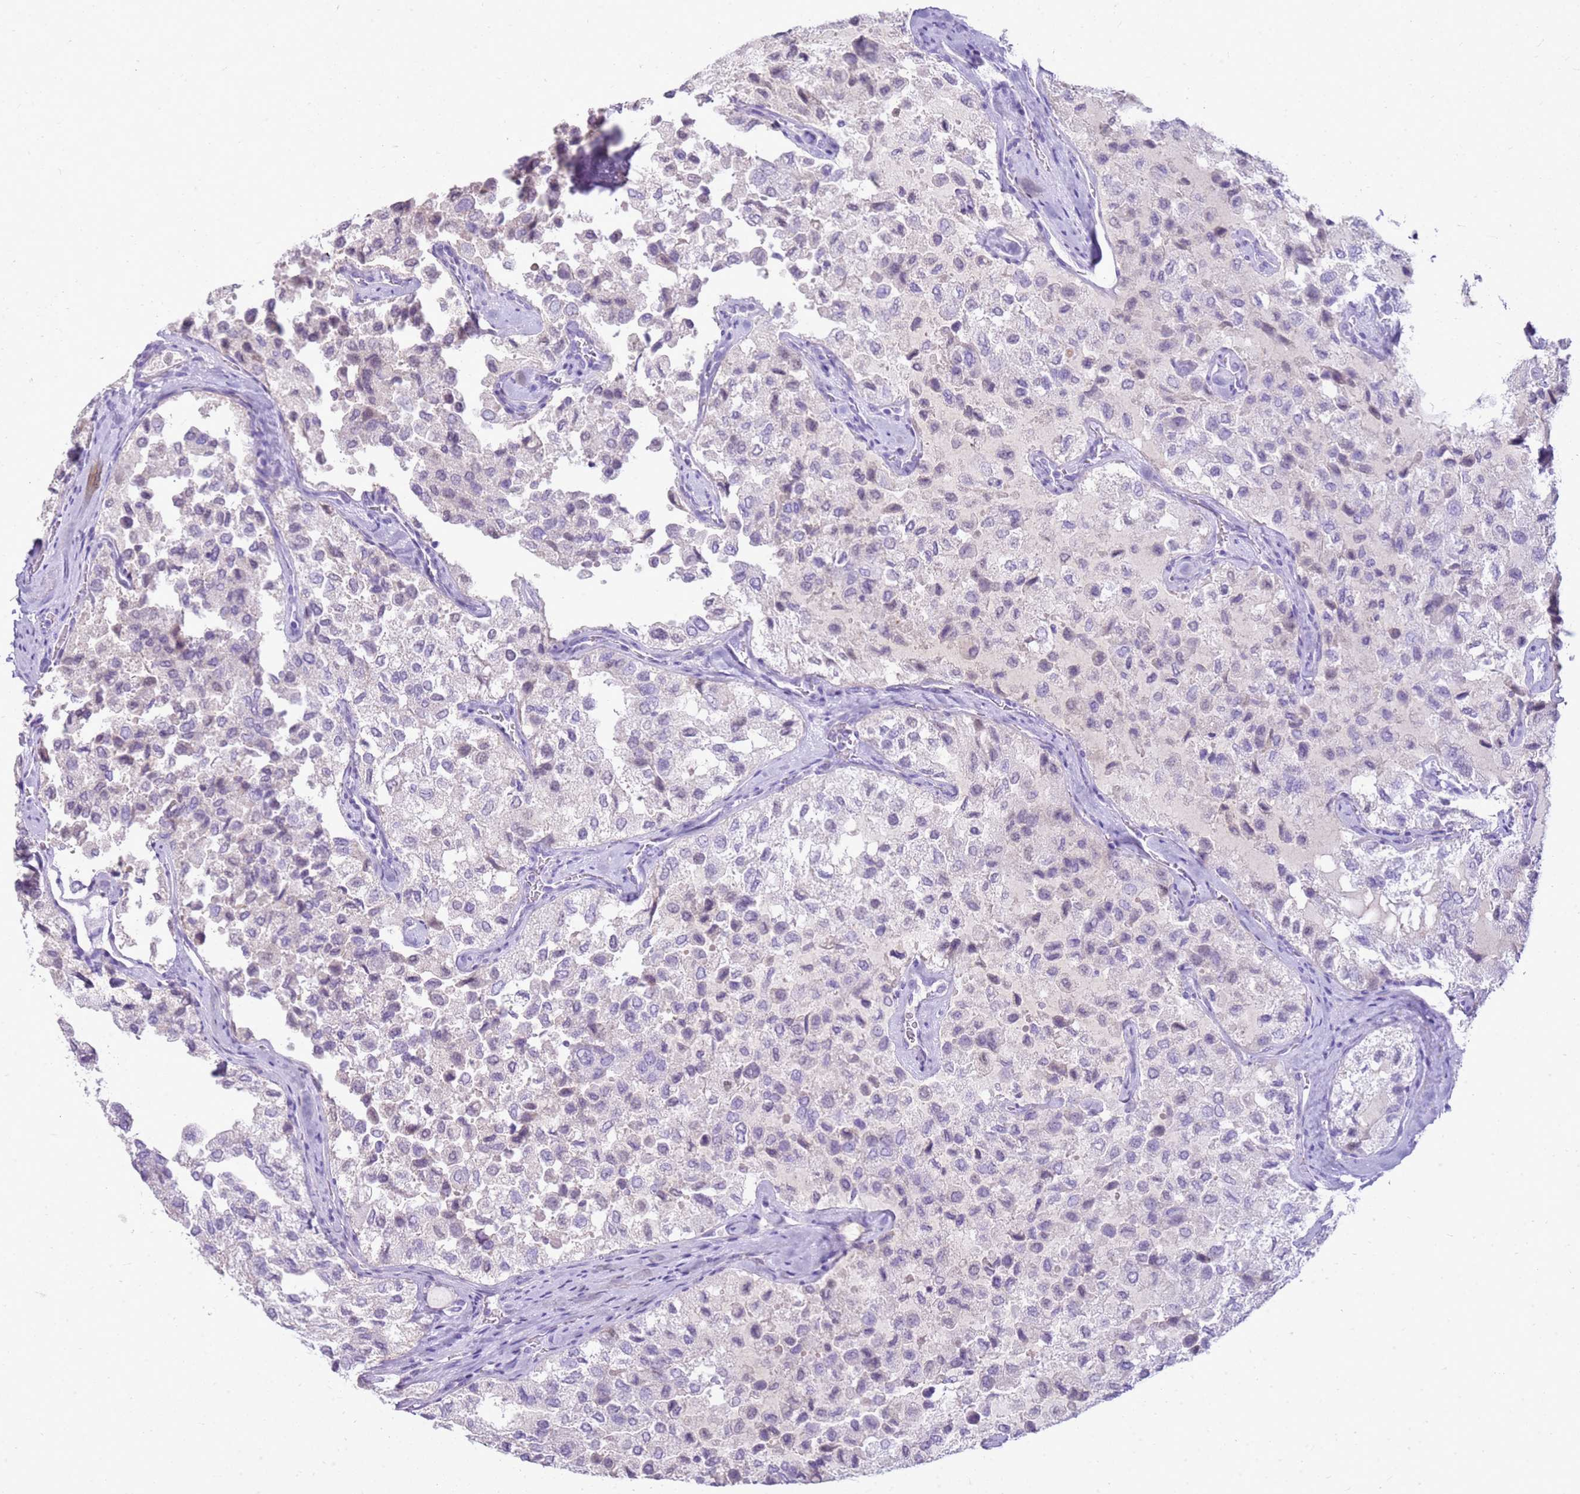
{"staining": {"intensity": "negative", "quantity": "none", "location": "none"}, "tissue": "thyroid cancer", "cell_type": "Tumor cells", "image_type": "cancer", "snomed": [{"axis": "morphology", "description": "Follicular adenoma carcinoma, NOS"}, {"axis": "topography", "description": "Thyroid gland"}], "caption": "Protein analysis of follicular adenoma carcinoma (thyroid) demonstrates no significant positivity in tumor cells.", "gene": "FABP2", "patient": {"sex": "male", "age": 75}}